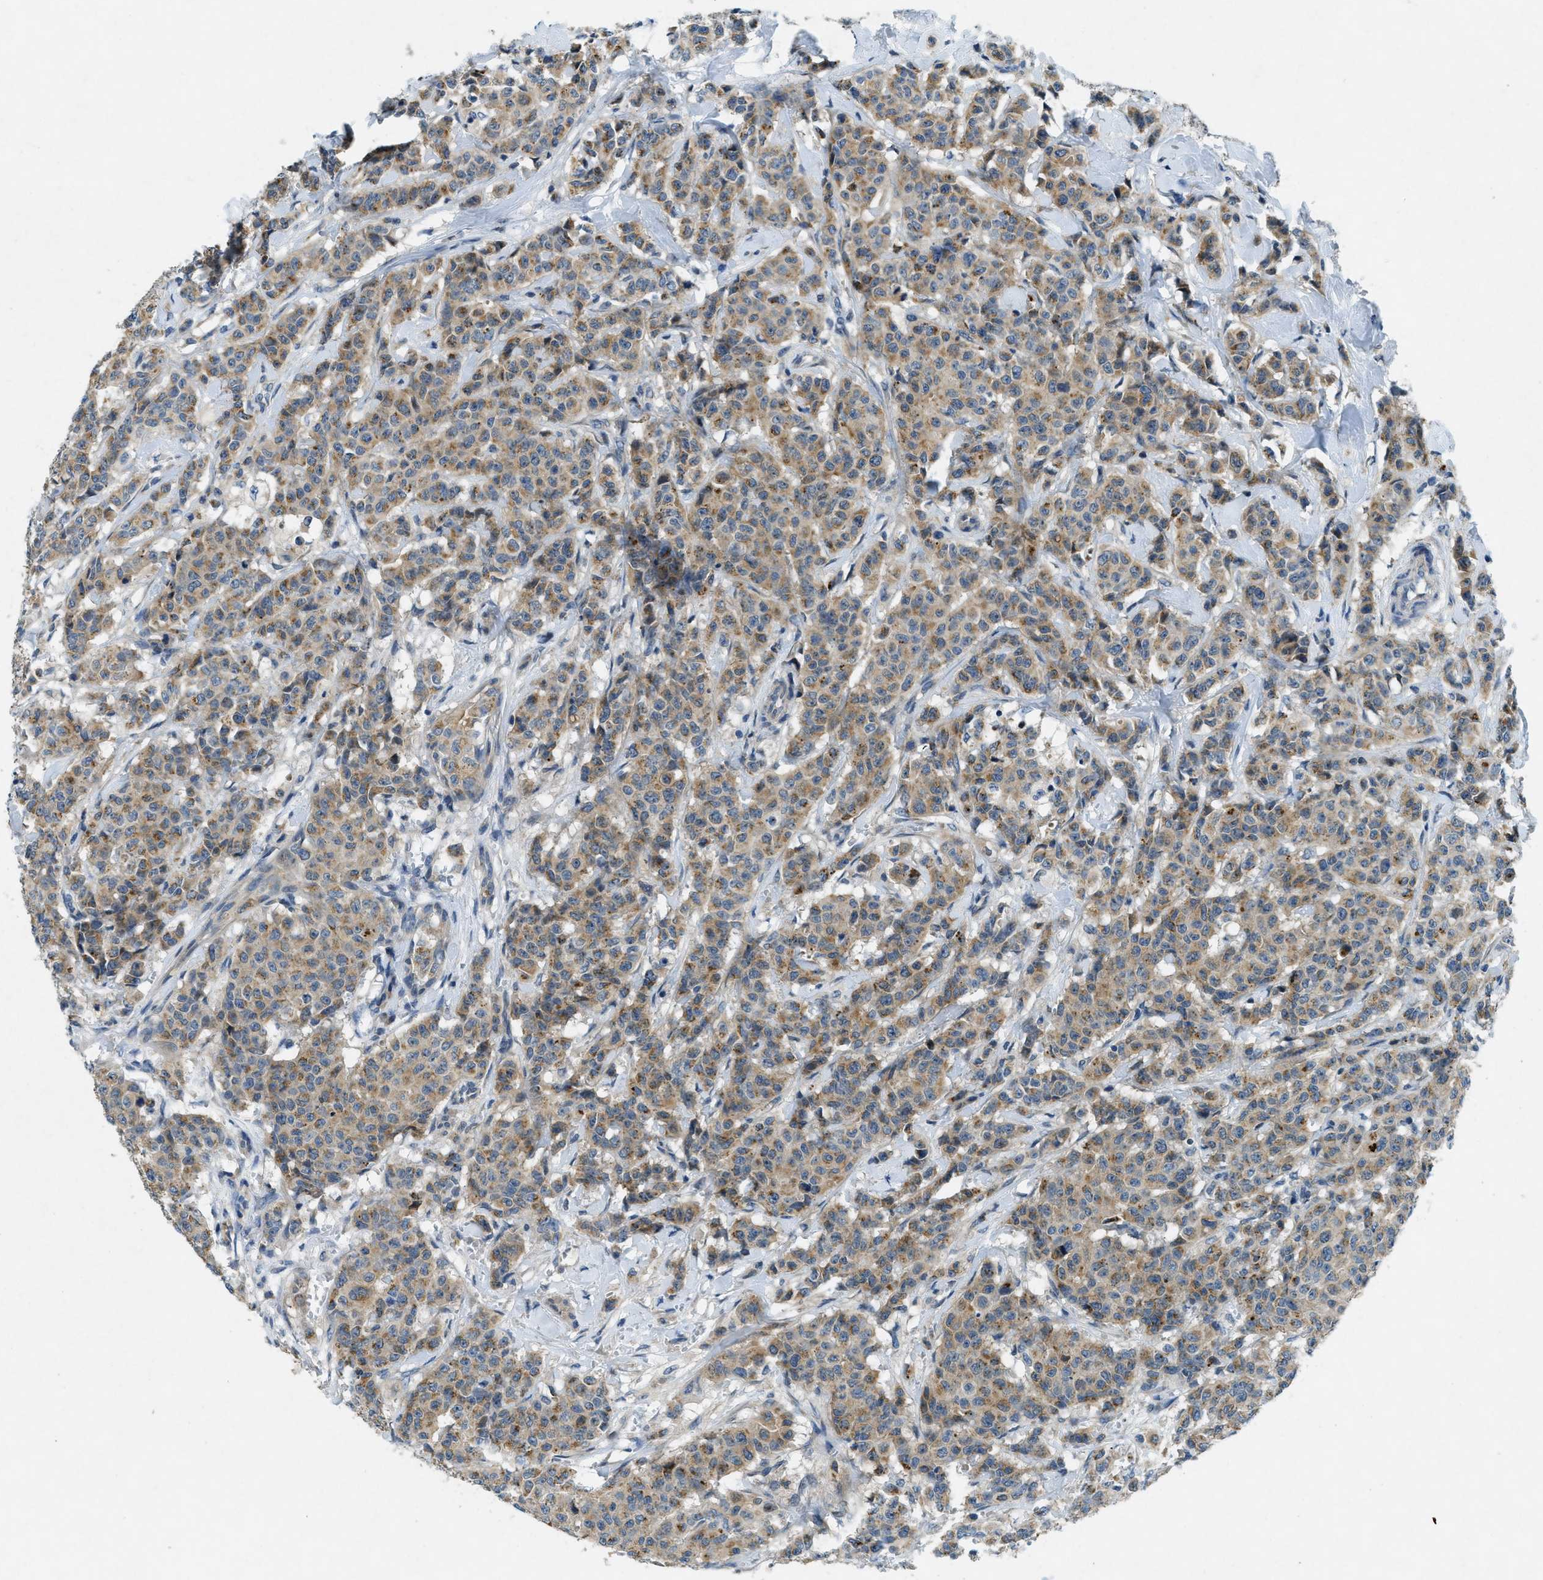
{"staining": {"intensity": "moderate", "quantity": ">75%", "location": "cytoplasmic/membranous"}, "tissue": "breast cancer", "cell_type": "Tumor cells", "image_type": "cancer", "snomed": [{"axis": "morphology", "description": "Normal tissue, NOS"}, {"axis": "morphology", "description": "Duct carcinoma"}, {"axis": "topography", "description": "Breast"}], "caption": "Breast cancer was stained to show a protein in brown. There is medium levels of moderate cytoplasmic/membranous staining in approximately >75% of tumor cells. Nuclei are stained in blue.", "gene": "SNX14", "patient": {"sex": "female", "age": 40}}